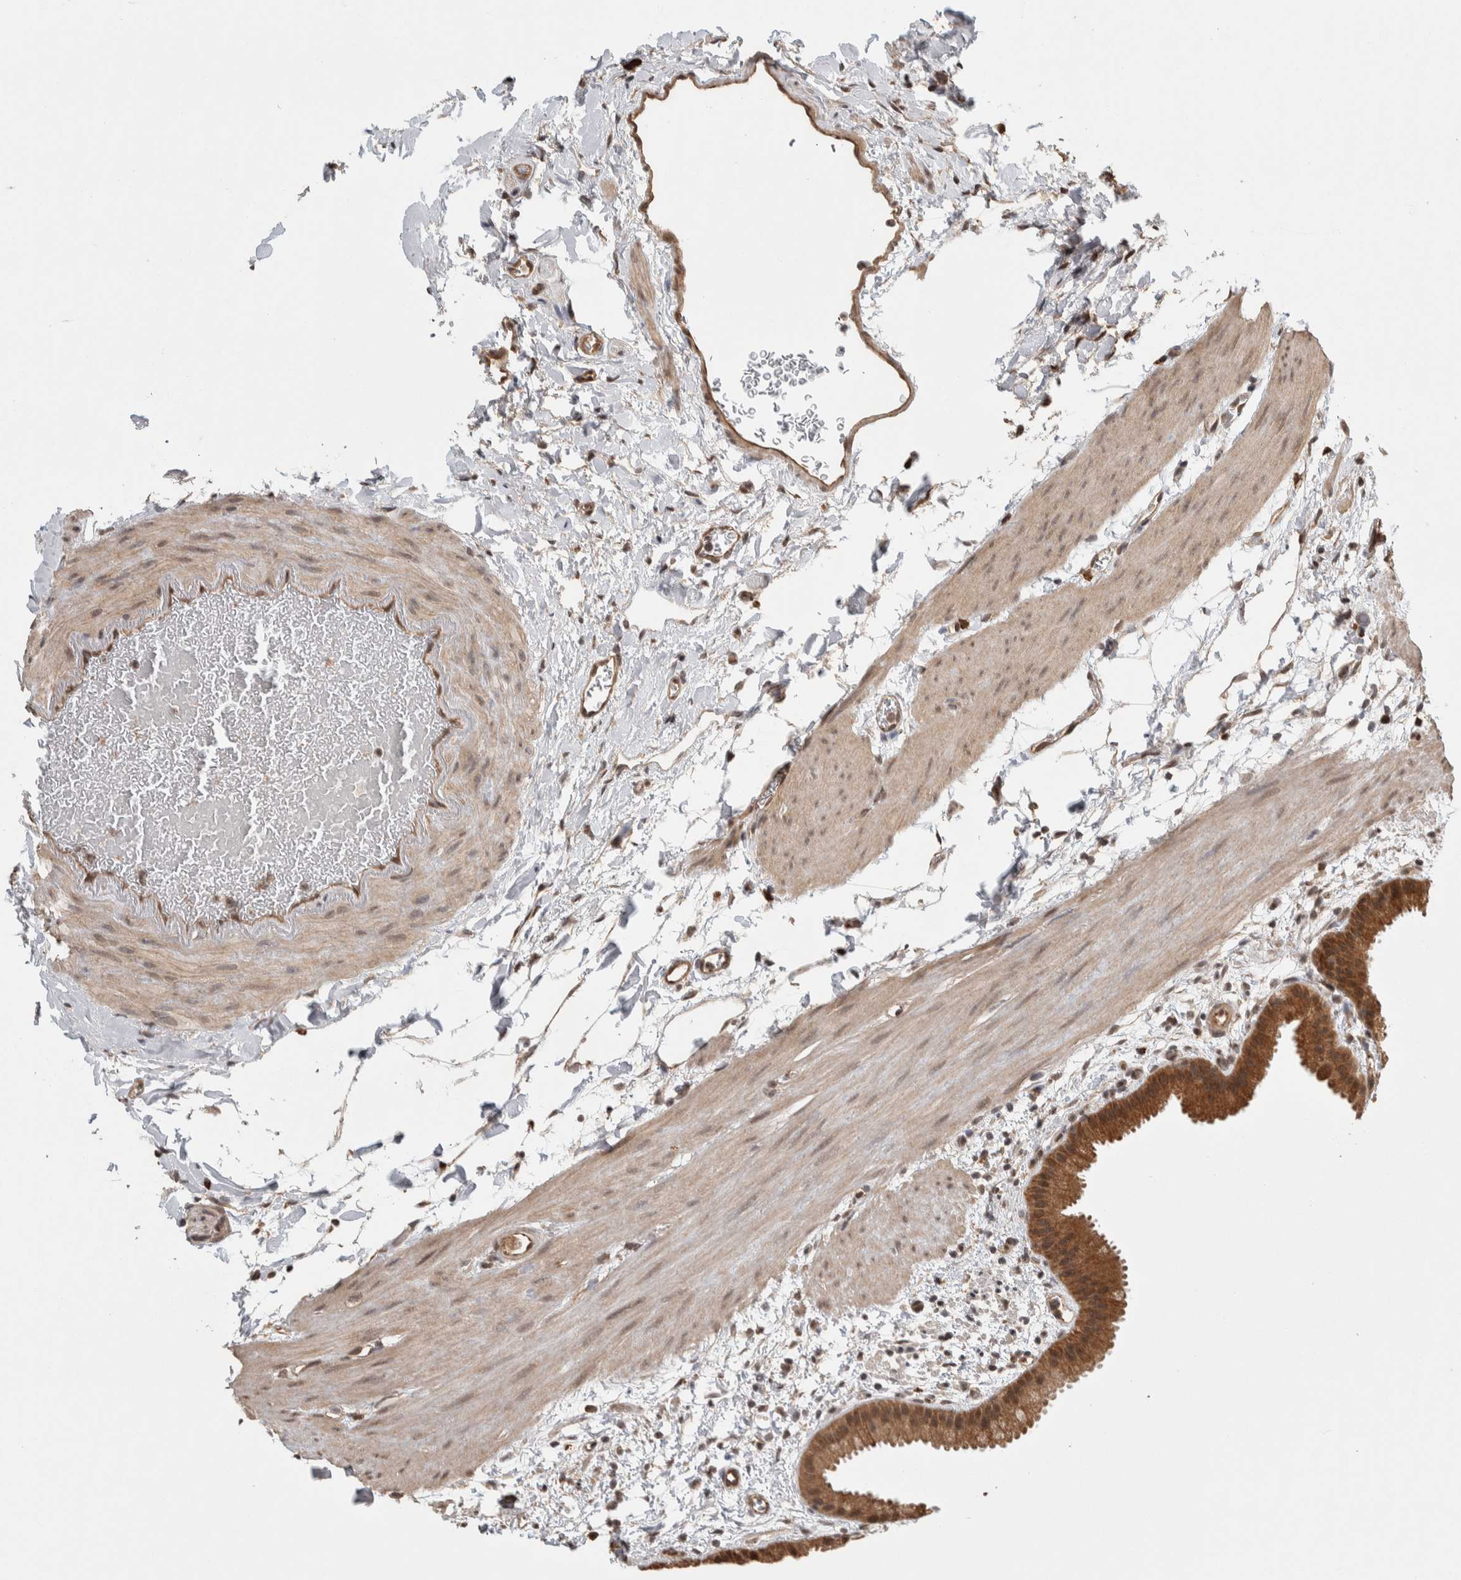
{"staining": {"intensity": "strong", "quantity": ">75%", "location": "cytoplasmic/membranous,nuclear"}, "tissue": "gallbladder", "cell_type": "Glandular cells", "image_type": "normal", "snomed": [{"axis": "morphology", "description": "Normal tissue, NOS"}, {"axis": "topography", "description": "Gallbladder"}], "caption": "Strong cytoplasmic/membranous,nuclear protein positivity is present in approximately >75% of glandular cells in gallbladder. The staining is performed using DAB (3,3'-diaminobenzidine) brown chromogen to label protein expression. The nuclei are counter-stained blue using hematoxylin.", "gene": "ZNF592", "patient": {"sex": "female", "age": 64}}